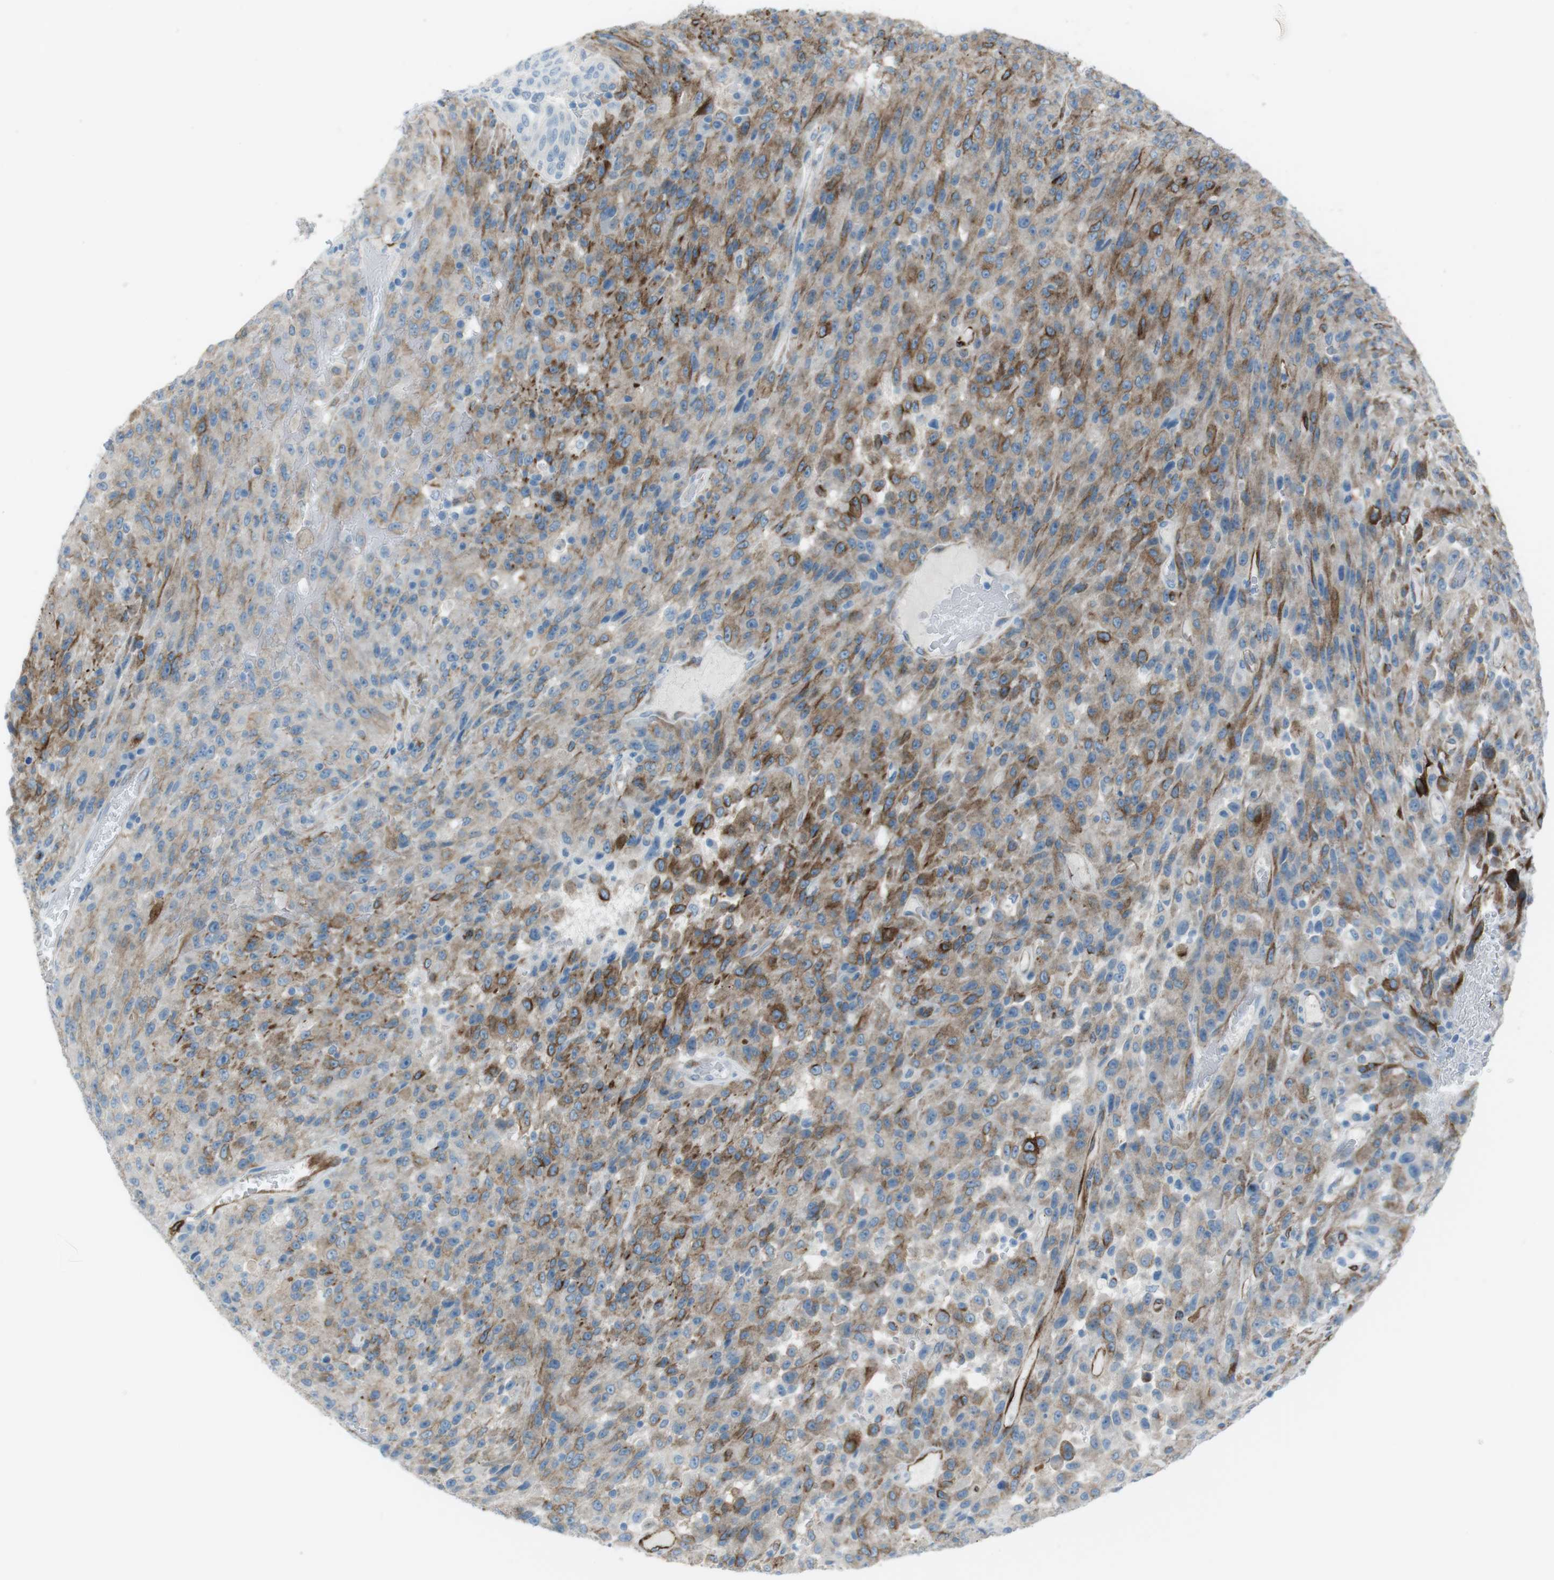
{"staining": {"intensity": "moderate", "quantity": "25%-75%", "location": "cytoplasmic/membranous"}, "tissue": "urothelial cancer", "cell_type": "Tumor cells", "image_type": "cancer", "snomed": [{"axis": "morphology", "description": "Urothelial carcinoma, High grade"}, {"axis": "topography", "description": "Urinary bladder"}], "caption": "Immunohistochemistry (IHC) image of human high-grade urothelial carcinoma stained for a protein (brown), which shows medium levels of moderate cytoplasmic/membranous staining in about 25%-75% of tumor cells.", "gene": "TUBB2A", "patient": {"sex": "male", "age": 66}}